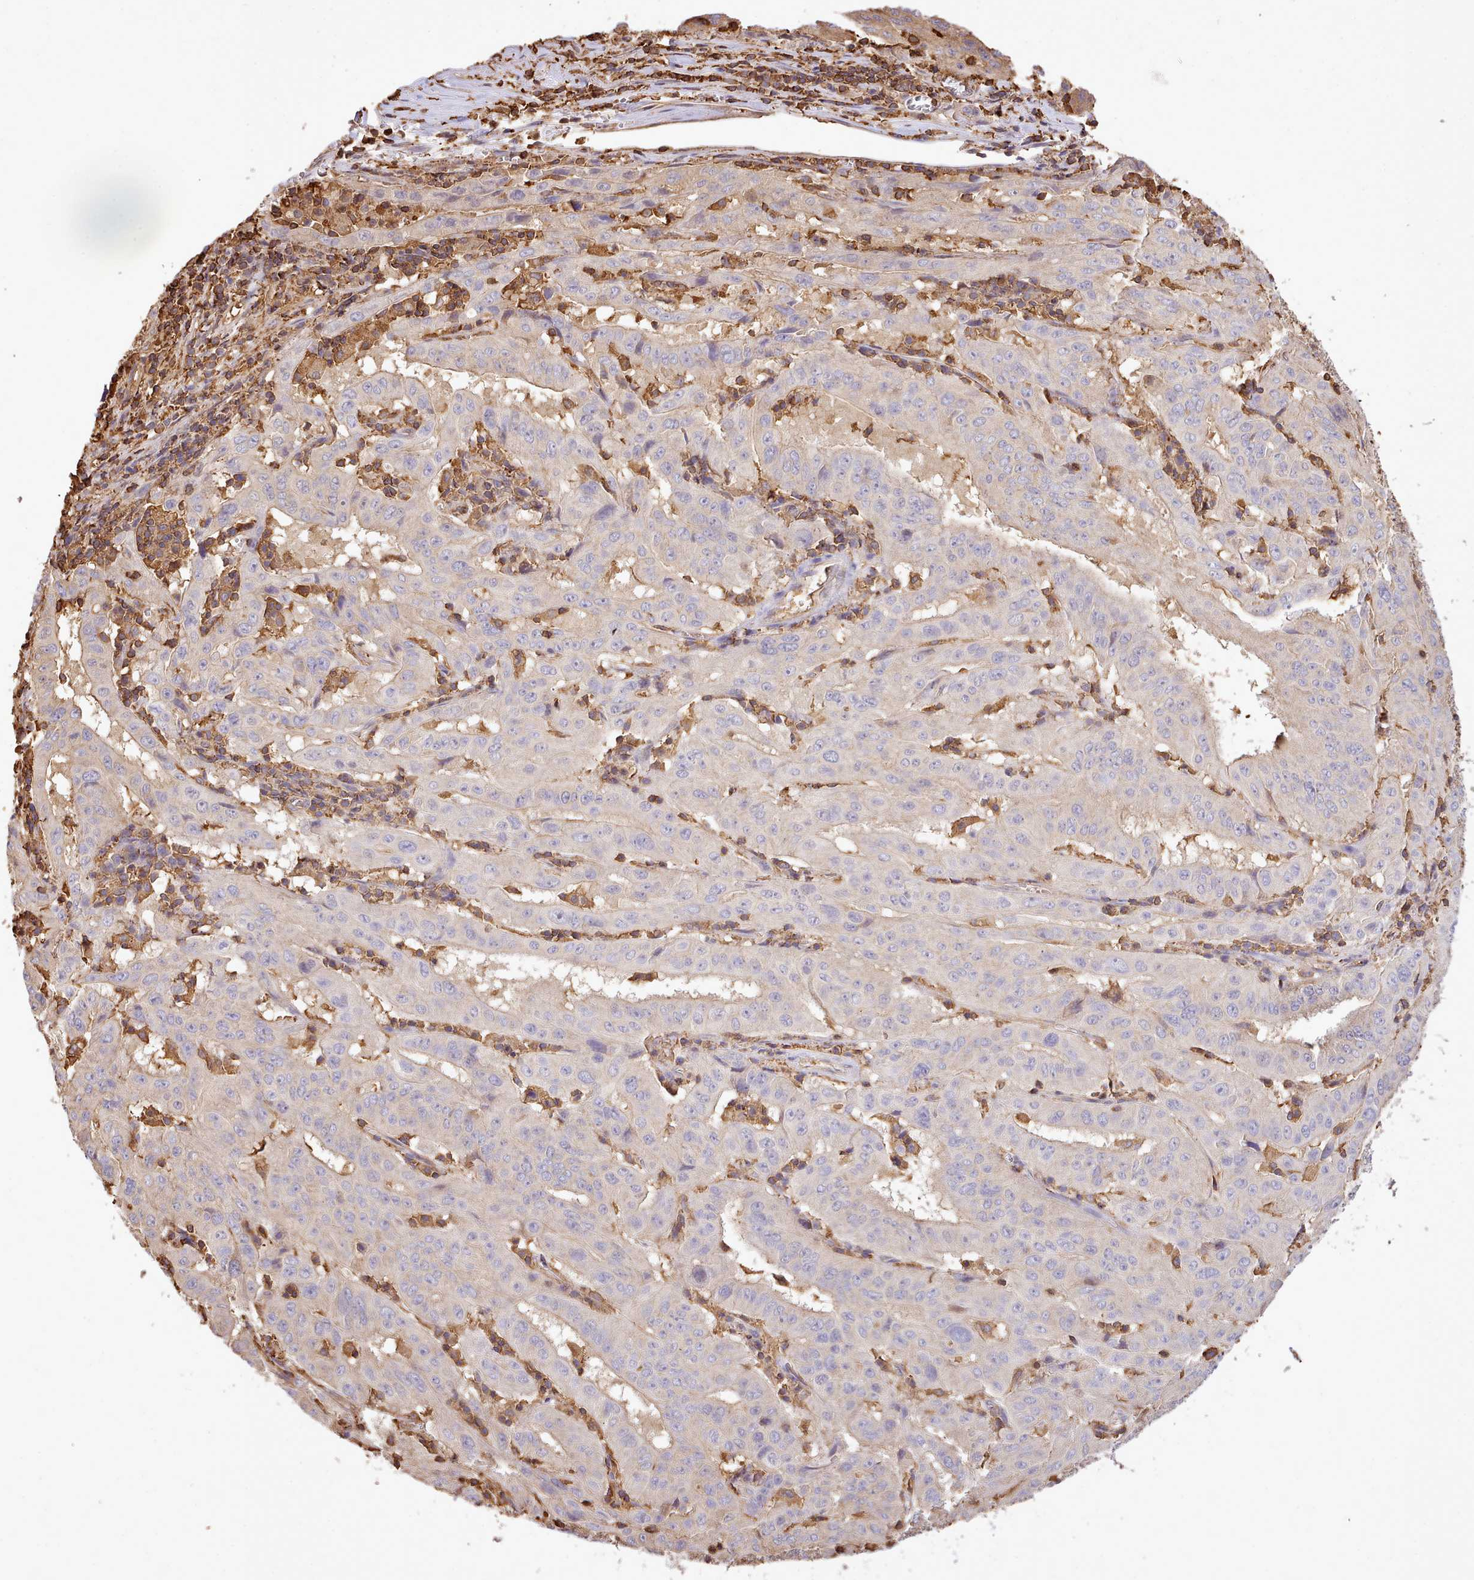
{"staining": {"intensity": "weak", "quantity": "<25%", "location": "cytoplasmic/membranous"}, "tissue": "pancreatic cancer", "cell_type": "Tumor cells", "image_type": "cancer", "snomed": [{"axis": "morphology", "description": "Adenocarcinoma, NOS"}, {"axis": "topography", "description": "Pancreas"}], "caption": "High power microscopy histopathology image of an immunohistochemistry image of pancreatic cancer, revealing no significant positivity in tumor cells. (Stains: DAB (3,3'-diaminobenzidine) immunohistochemistry with hematoxylin counter stain, Microscopy: brightfield microscopy at high magnification).", "gene": "CAPZA1", "patient": {"sex": "male", "age": 63}}